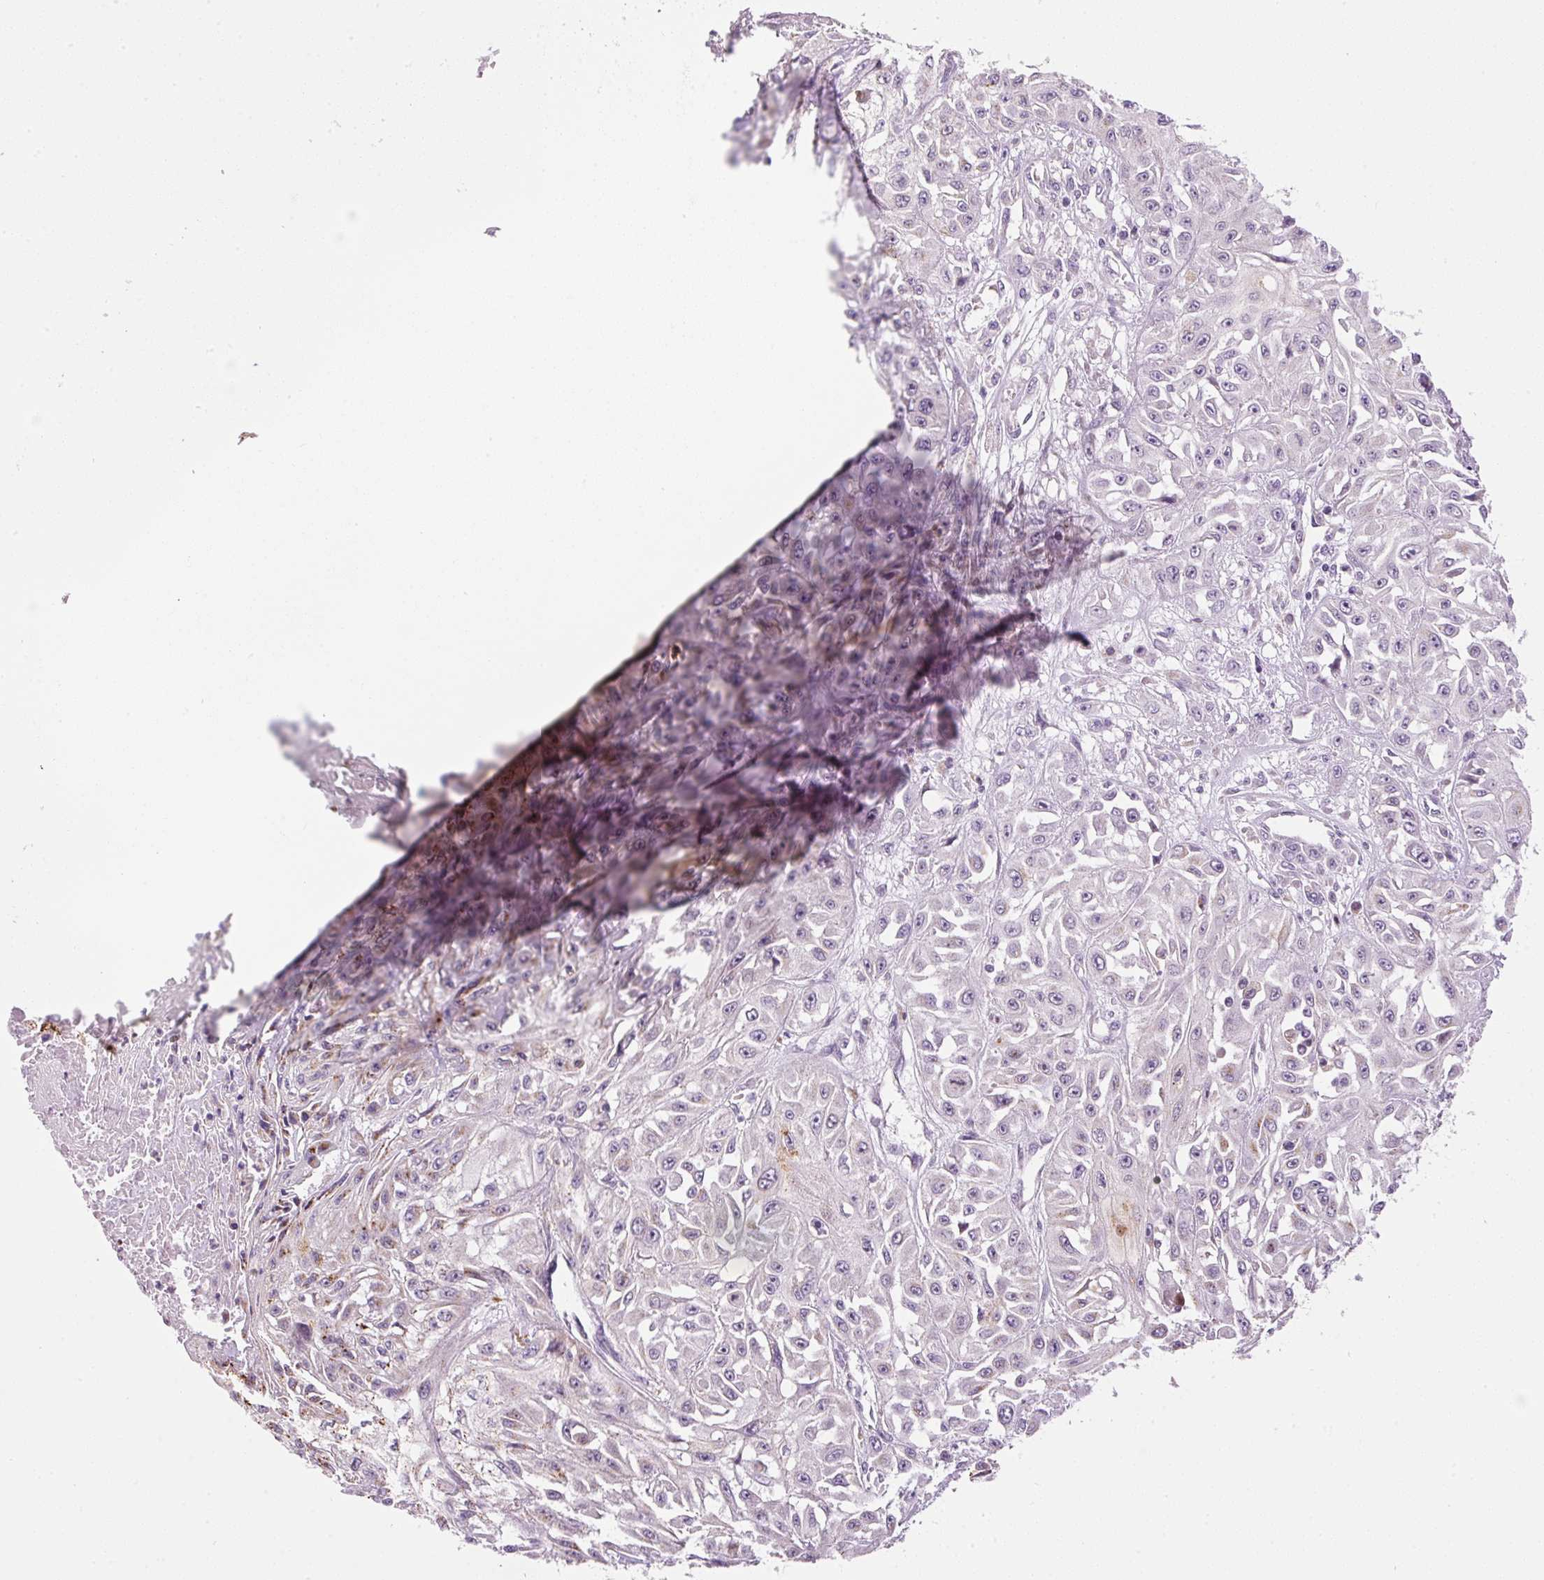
{"staining": {"intensity": "negative", "quantity": "none", "location": "none"}, "tissue": "skin cancer", "cell_type": "Tumor cells", "image_type": "cancer", "snomed": [{"axis": "morphology", "description": "Squamous cell carcinoma, NOS"}, {"axis": "morphology", "description": "Squamous cell carcinoma, metastatic, NOS"}, {"axis": "topography", "description": "Skin"}, {"axis": "topography", "description": "Lymph node"}], "caption": "High magnification brightfield microscopy of metastatic squamous cell carcinoma (skin) stained with DAB (3,3'-diaminobenzidine) (brown) and counterstained with hematoxylin (blue): tumor cells show no significant positivity. (Brightfield microscopy of DAB (3,3'-diaminobenzidine) IHC at high magnification).", "gene": "ZNF639", "patient": {"sex": "male", "age": 75}}